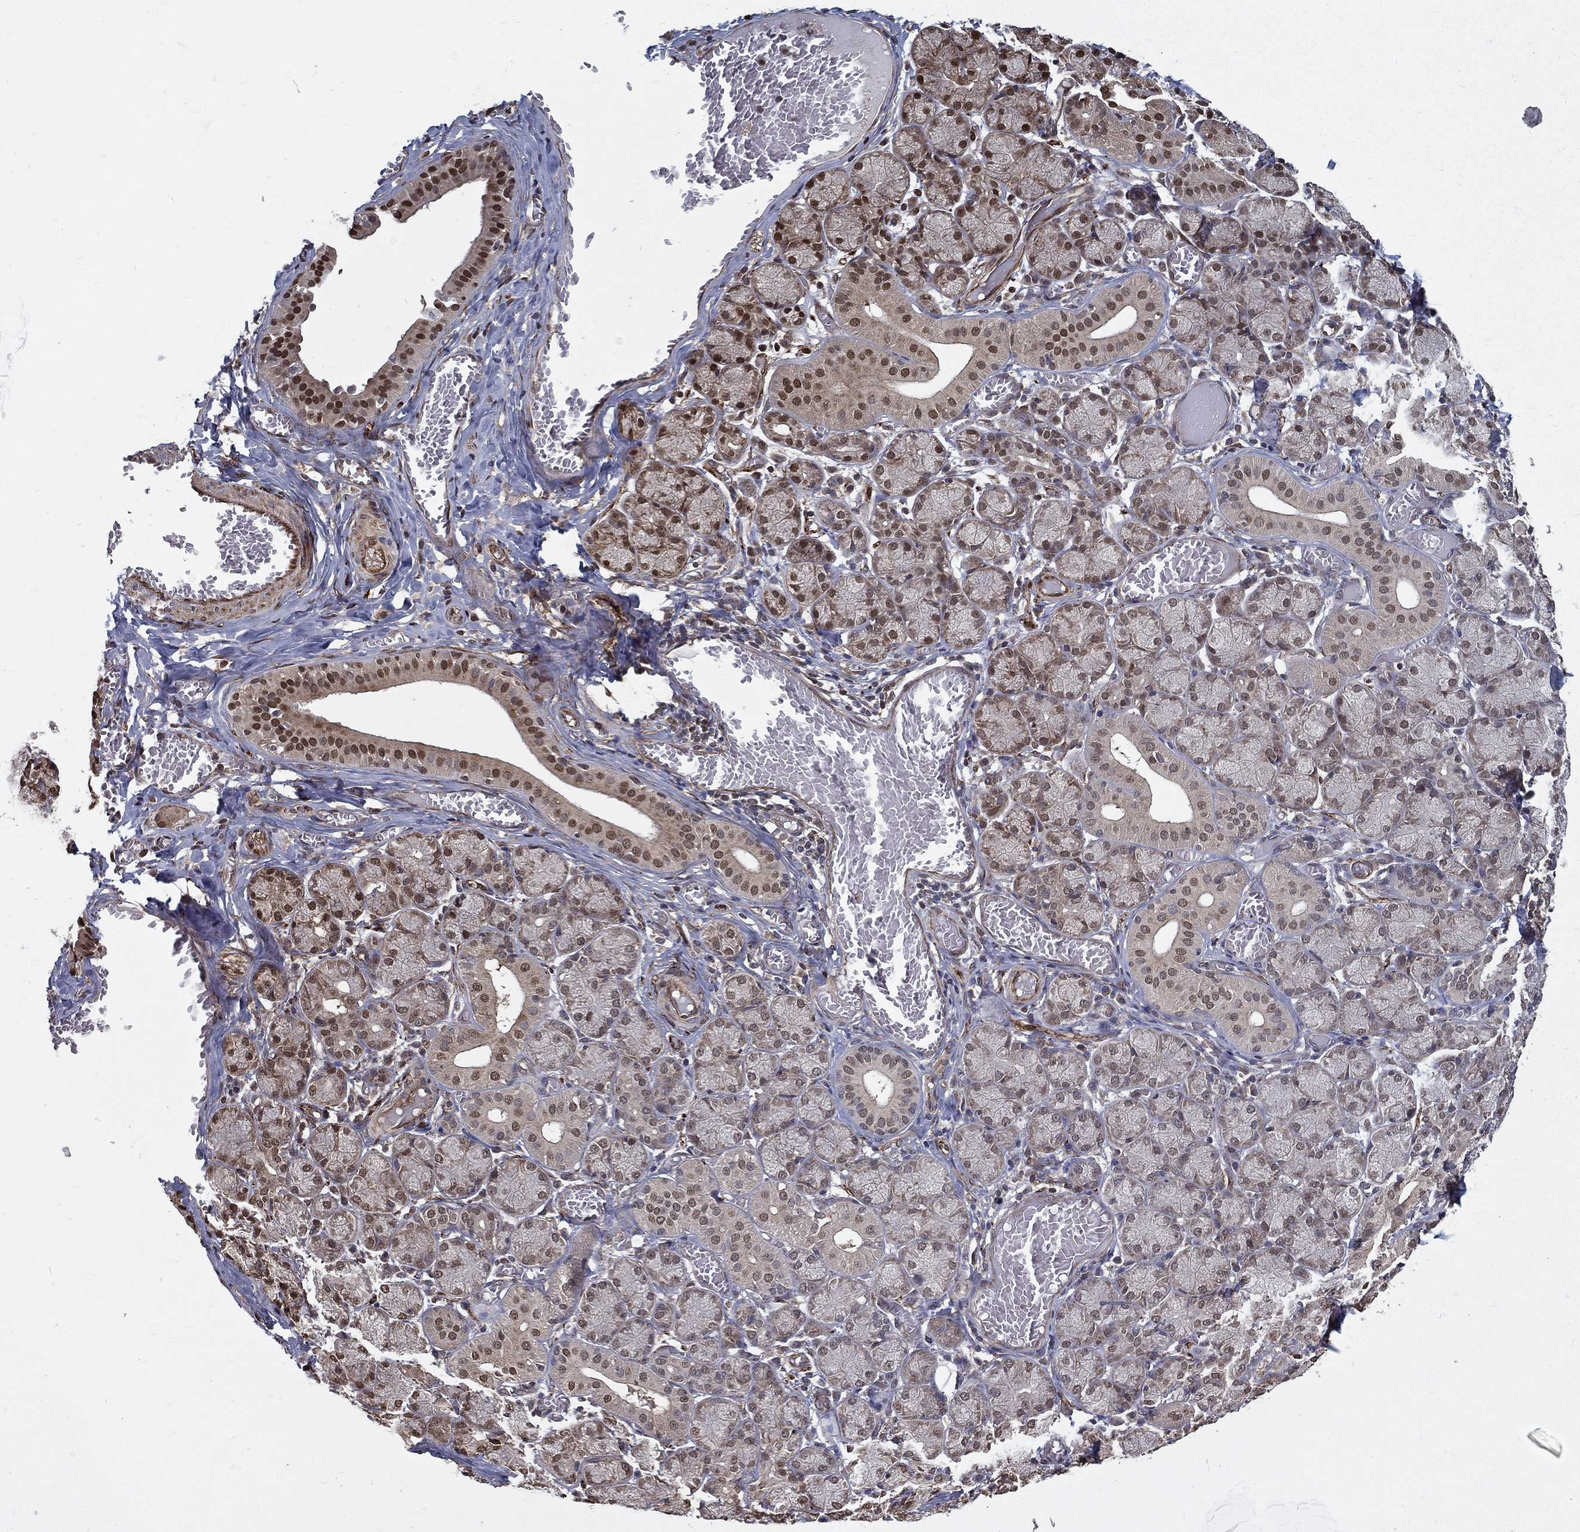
{"staining": {"intensity": "strong", "quantity": "25%-75%", "location": "nuclear"}, "tissue": "salivary gland", "cell_type": "Glandular cells", "image_type": "normal", "snomed": [{"axis": "morphology", "description": "Normal tissue, NOS"}, {"axis": "topography", "description": "Salivary gland"}, {"axis": "topography", "description": "Peripheral nerve tissue"}], "caption": "Strong nuclear positivity is identified in about 25%-75% of glandular cells in benign salivary gland.", "gene": "CERS2", "patient": {"sex": "female", "age": 24}}